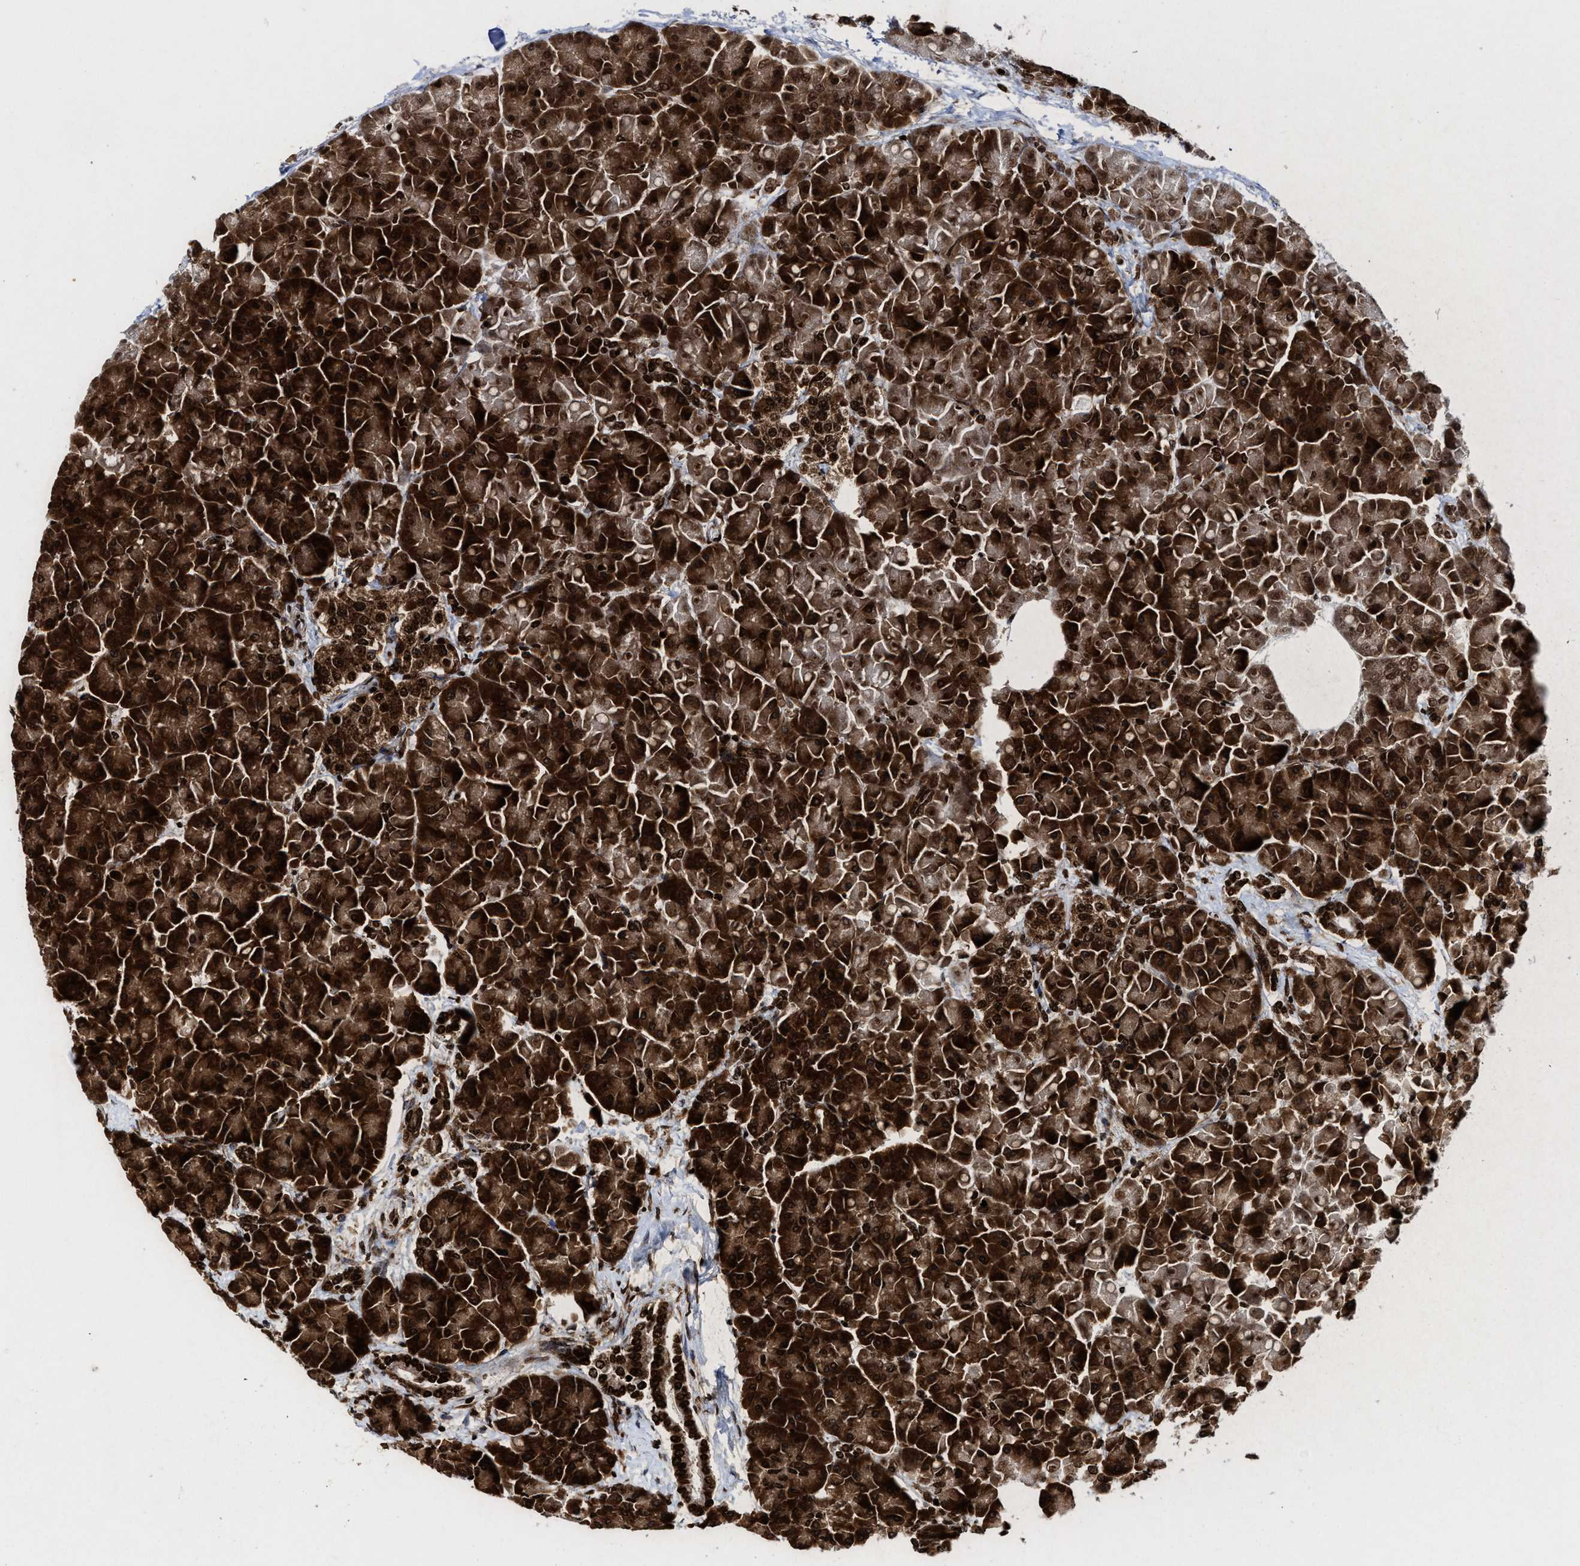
{"staining": {"intensity": "strong", "quantity": ">75%", "location": "cytoplasmic/membranous,nuclear"}, "tissue": "pancreas", "cell_type": "Exocrine glandular cells", "image_type": "normal", "snomed": [{"axis": "morphology", "description": "Normal tissue, NOS"}, {"axis": "topography", "description": "Pancreas"}], "caption": "This image displays immunohistochemistry staining of normal pancreas, with high strong cytoplasmic/membranous,nuclear staining in approximately >75% of exocrine glandular cells.", "gene": "ALYREF", "patient": {"sex": "female", "age": 70}}